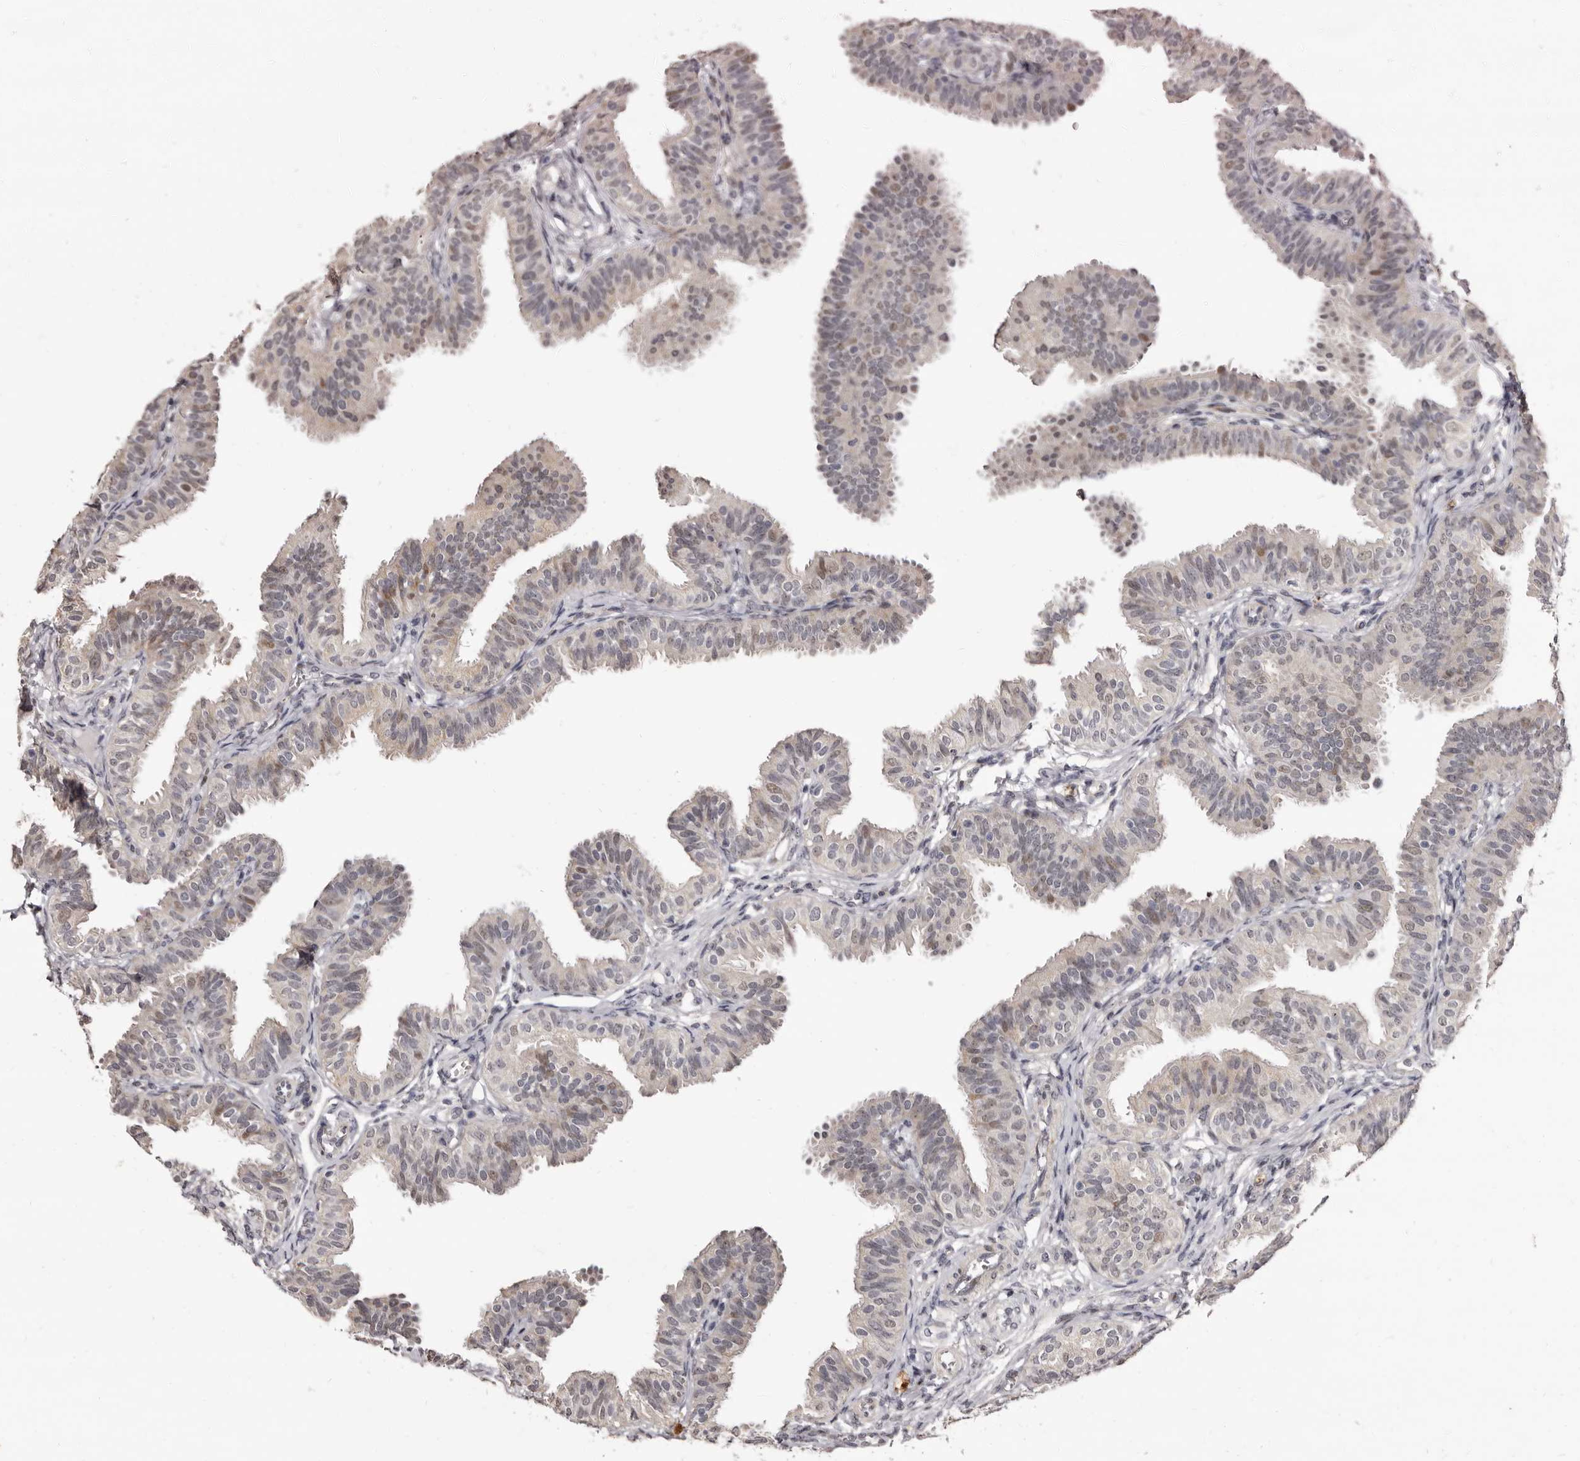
{"staining": {"intensity": "moderate", "quantity": "<25%", "location": "nuclear"}, "tissue": "fallopian tube", "cell_type": "Glandular cells", "image_type": "normal", "snomed": [{"axis": "morphology", "description": "Normal tissue, NOS"}, {"axis": "topography", "description": "Fallopian tube"}], "caption": "Glandular cells show moderate nuclear positivity in about <25% of cells in normal fallopian tube. (DAB (3,3'-diaminobenzidine) IHC, brown staining for protein, blue staining for nuclei).", "gene": "ZNF326", "patient": {"sex": "female", "age": 35}}